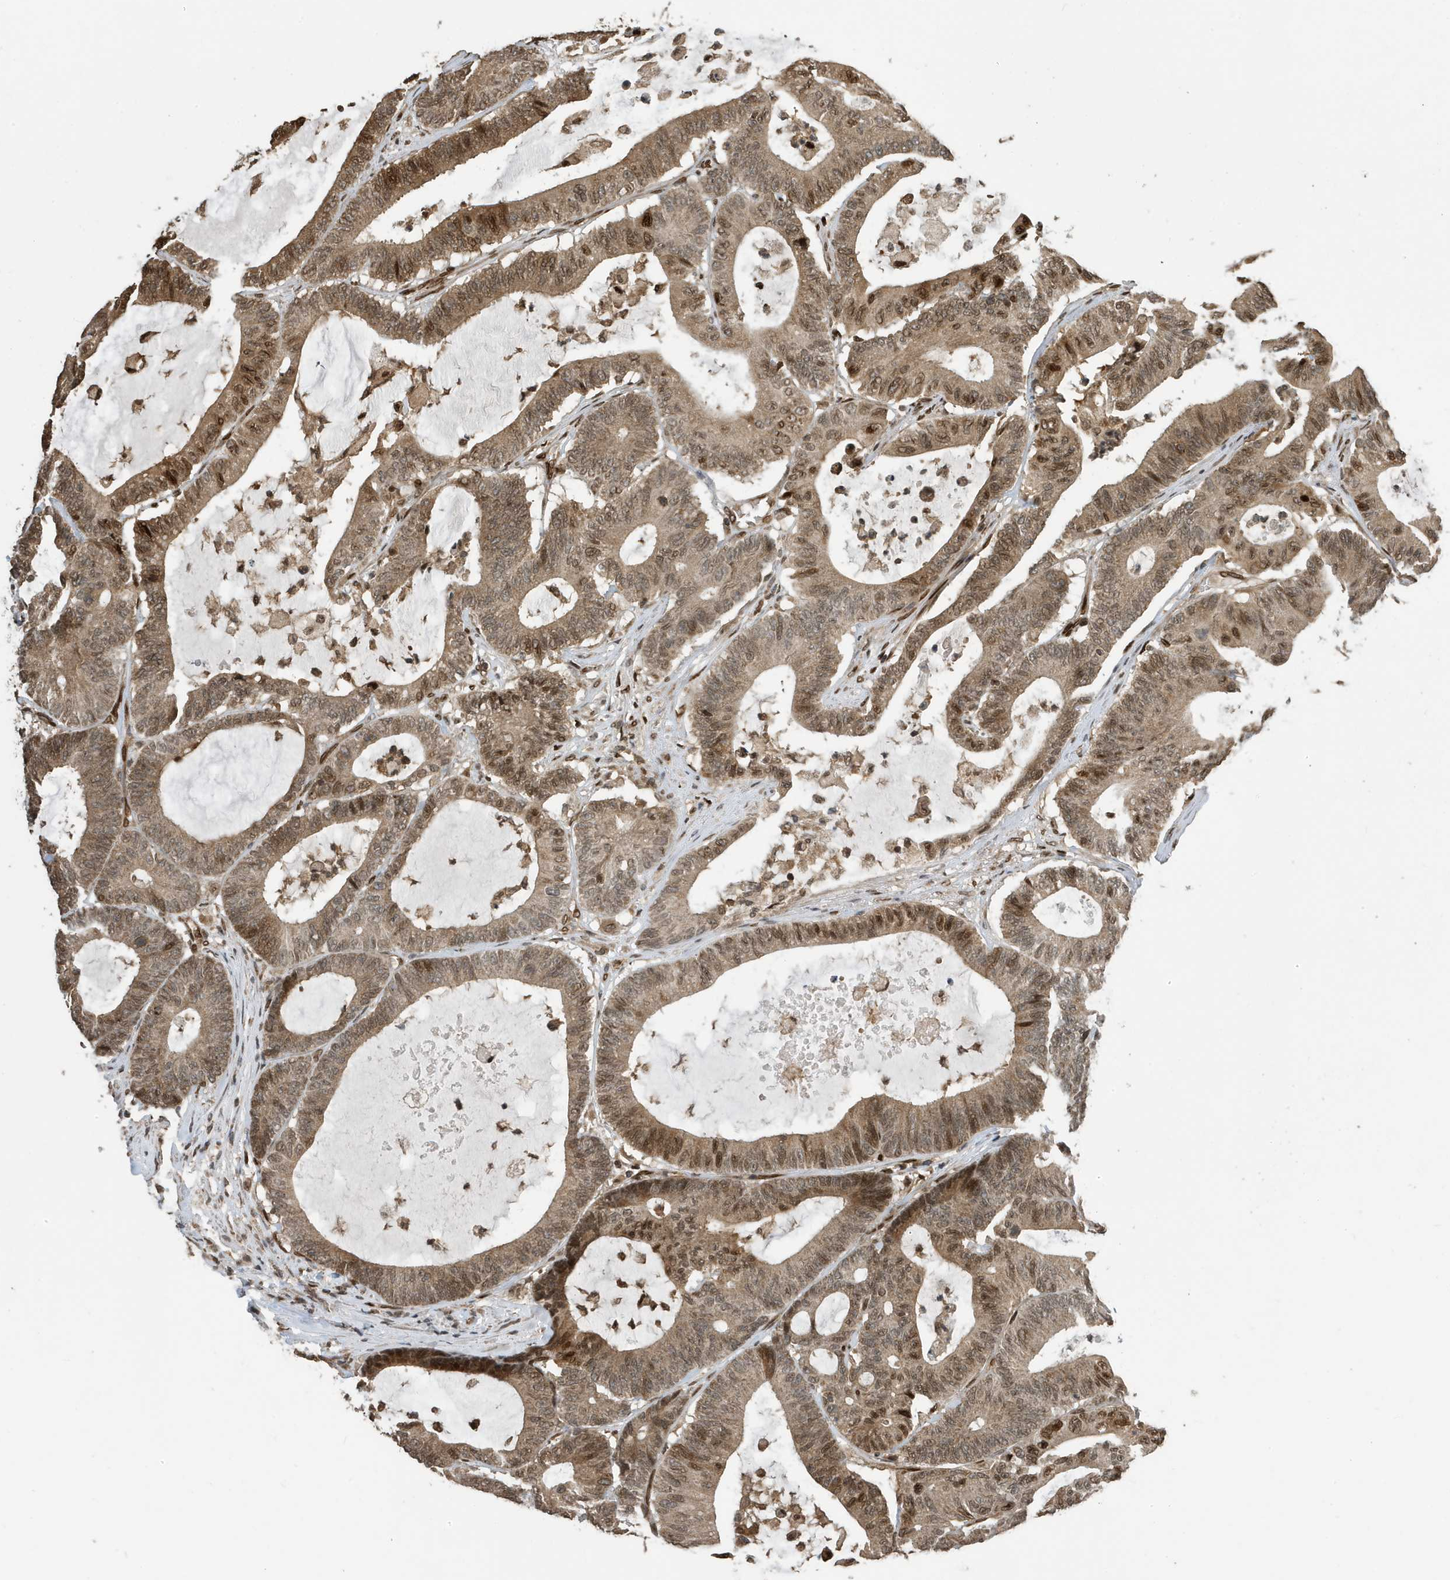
{"staining": {"intensity": "moderate", "quantity": ">75%", "location": "cytoplasmic/membranous,nuclear"}, "tissue": "colorectal cancer", "cell_type": "Tumor cells", "image_type": "cancer", "snomed": [{"axis": "morphology", "description": "Adenocarcinoma, NOS"}, {"axis": "topography", "description": "Colon"}], "caption": "A medium amount of moderate cytoplasmic/membranous and nuclear expression is present in approximately >75% of tumor cells in adenocarcinoma (colorectal) tissue. (brown staining indicates protein expression, while blue staining denotes nuclei).", "gene": "DUSP18", "patient": {"sex": "female", "age": 84}}